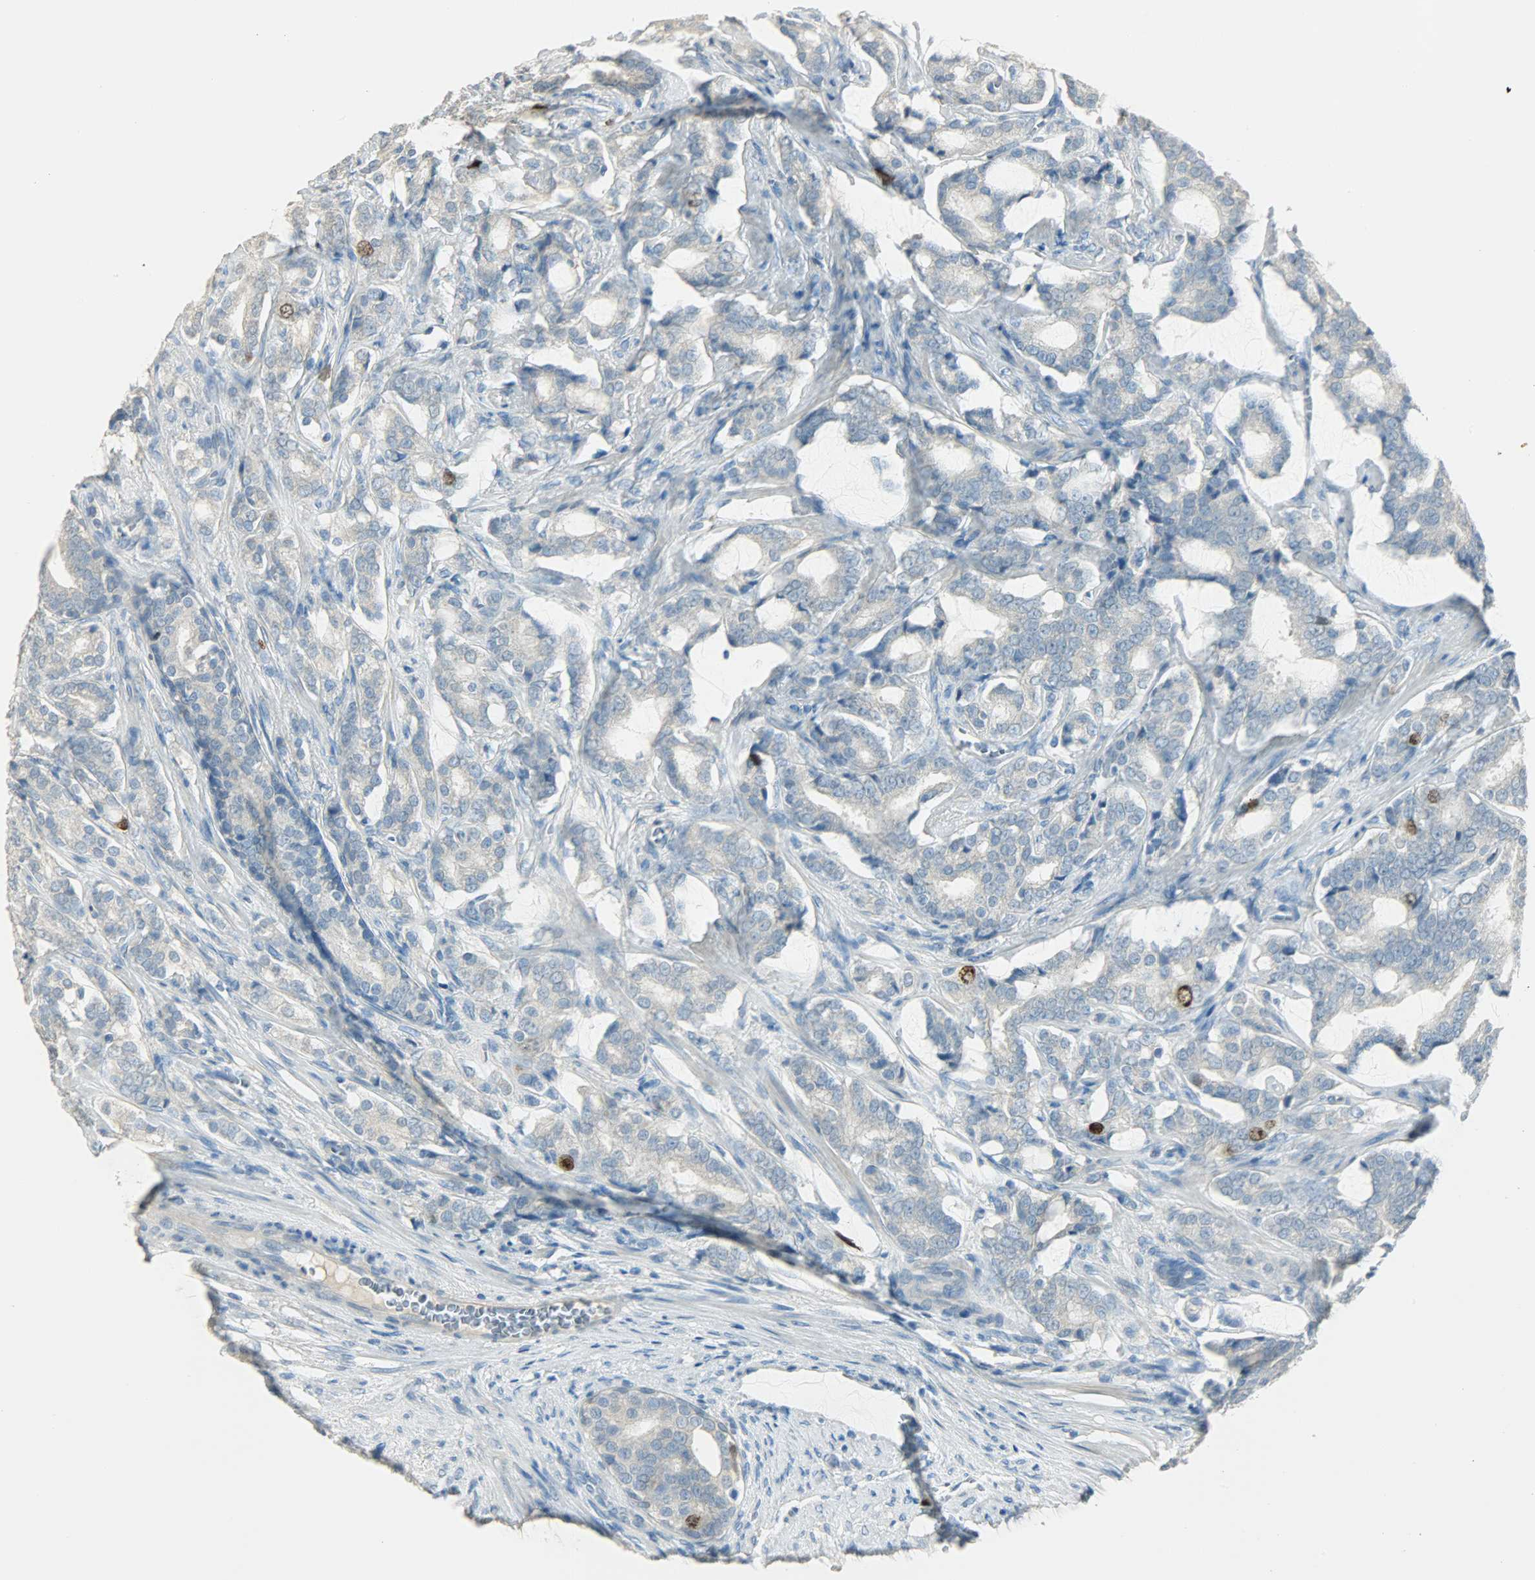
{"staining": {"intensity": "strong", "quantity": "<25%", "location": "nuclear"}, "tissue": "prostate cancer", "cell_type": "Tumor cells", "image_type": "cancer", "snomed": [{"axis": "morphology", "description": "Adenocarcinoma, Low grade"}, {"axis": "topography", "description": "Prostate"}], "caption": "This histopathology image shows immunohistochemistry staining of prostate cancer, with medium strong nuclear staining in about <25% of tumor cells.", "gene": "TPX2", "patient": {"sex": "male", "age": 58}}